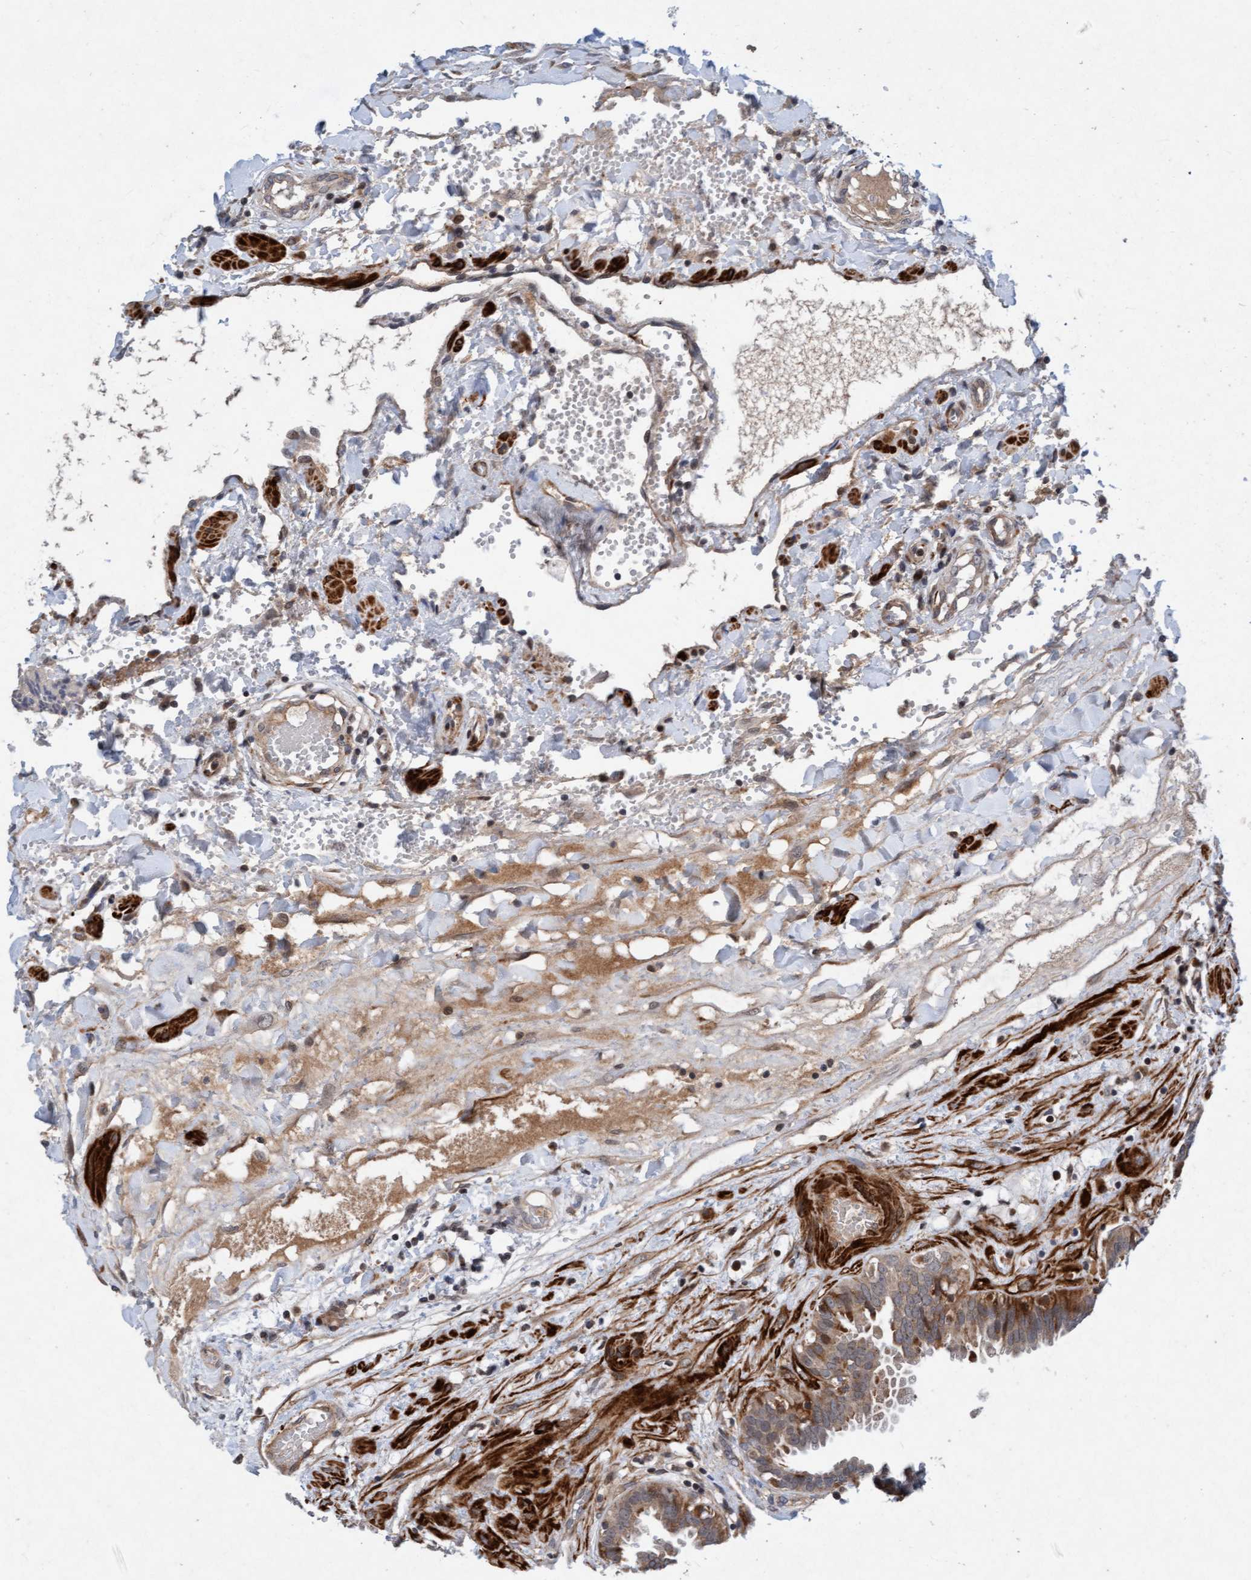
{"staining": {"intensity": "moderate", "quantity": "25%-75%", "location": "cytoplasmic/membranous"}, "tissue": "fallopian tube", "cell_type": "Glandular cells", "image_type": "normal", "snomed": [{"axis": "morphology", "description": "Normal tissue, NOS"}, {"axis": "topography", "description": "Fallopian tube"}, {"axis": "topography", "description": "Placenta"}], "caption": "This is an image of immunohistochemistry staining of benign fallopian tube, which shows moderate positivity in the cytoplasmic/membranous of glandular cells.", "gene": "TMEM70", "patient": {"sex": "female", "age": 32}}